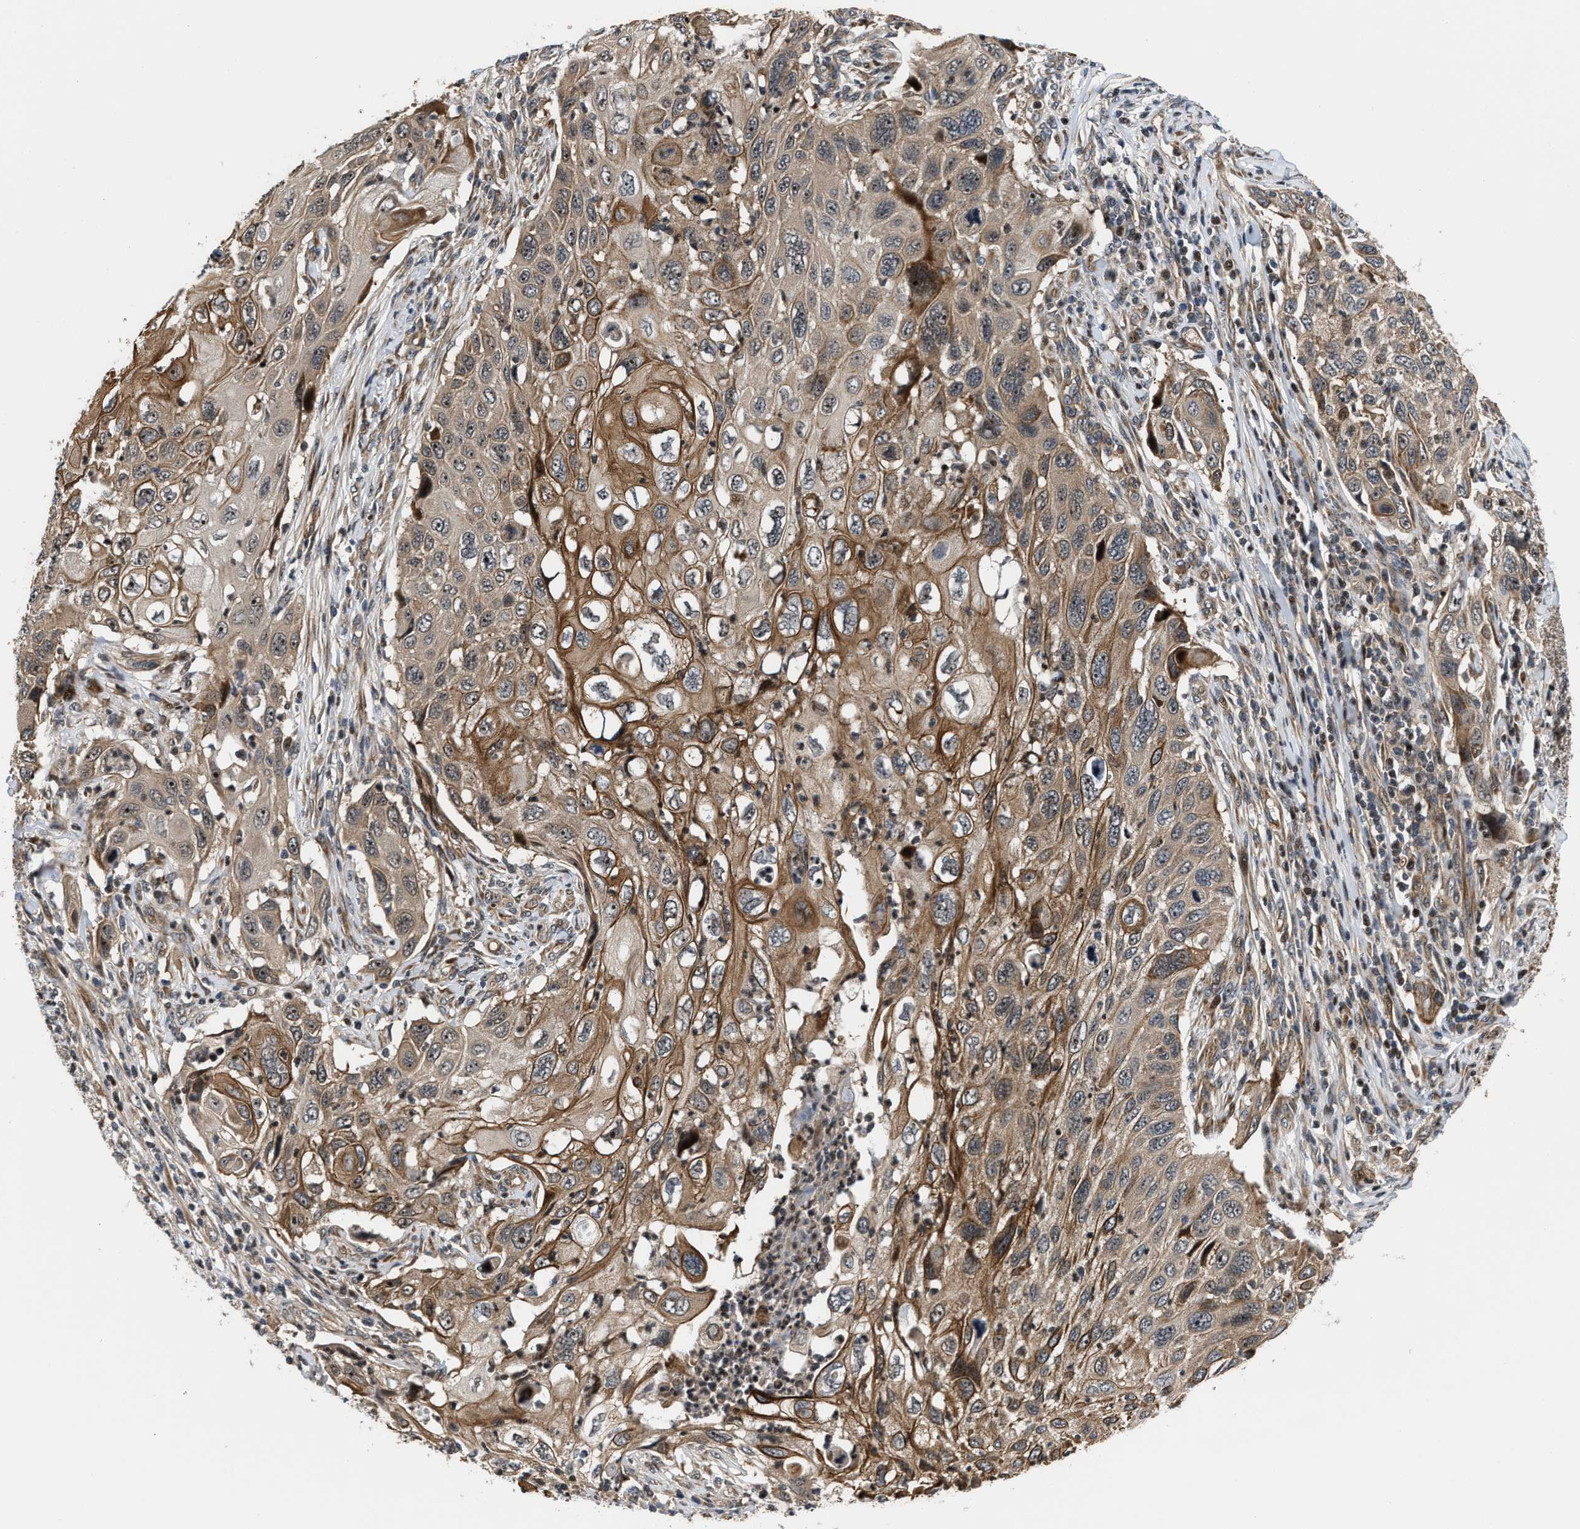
{"staining": {"intensity": "moderate", "quantity": ">75%", "location": "cytoplasmic/membranous"}, "tissue": "cervical cancer", "cell_type": "Tumor cells", "image_type": "cancer", "snomed": [{"axis": "morphology", "description": "Squamous cell carcinoma, NOS"}, {"axis": "topography", "description": "Cervix"}], "caption": "There is medium levels of moderate cytoplasmic/membranous positivity in tumor cells of squamous cell carcinoma (cervical), as demonstrated by immunohistochemical staining (brown color).", "gene": "ALDH3A2", "patient": {"sex": "female", "age": 70}}